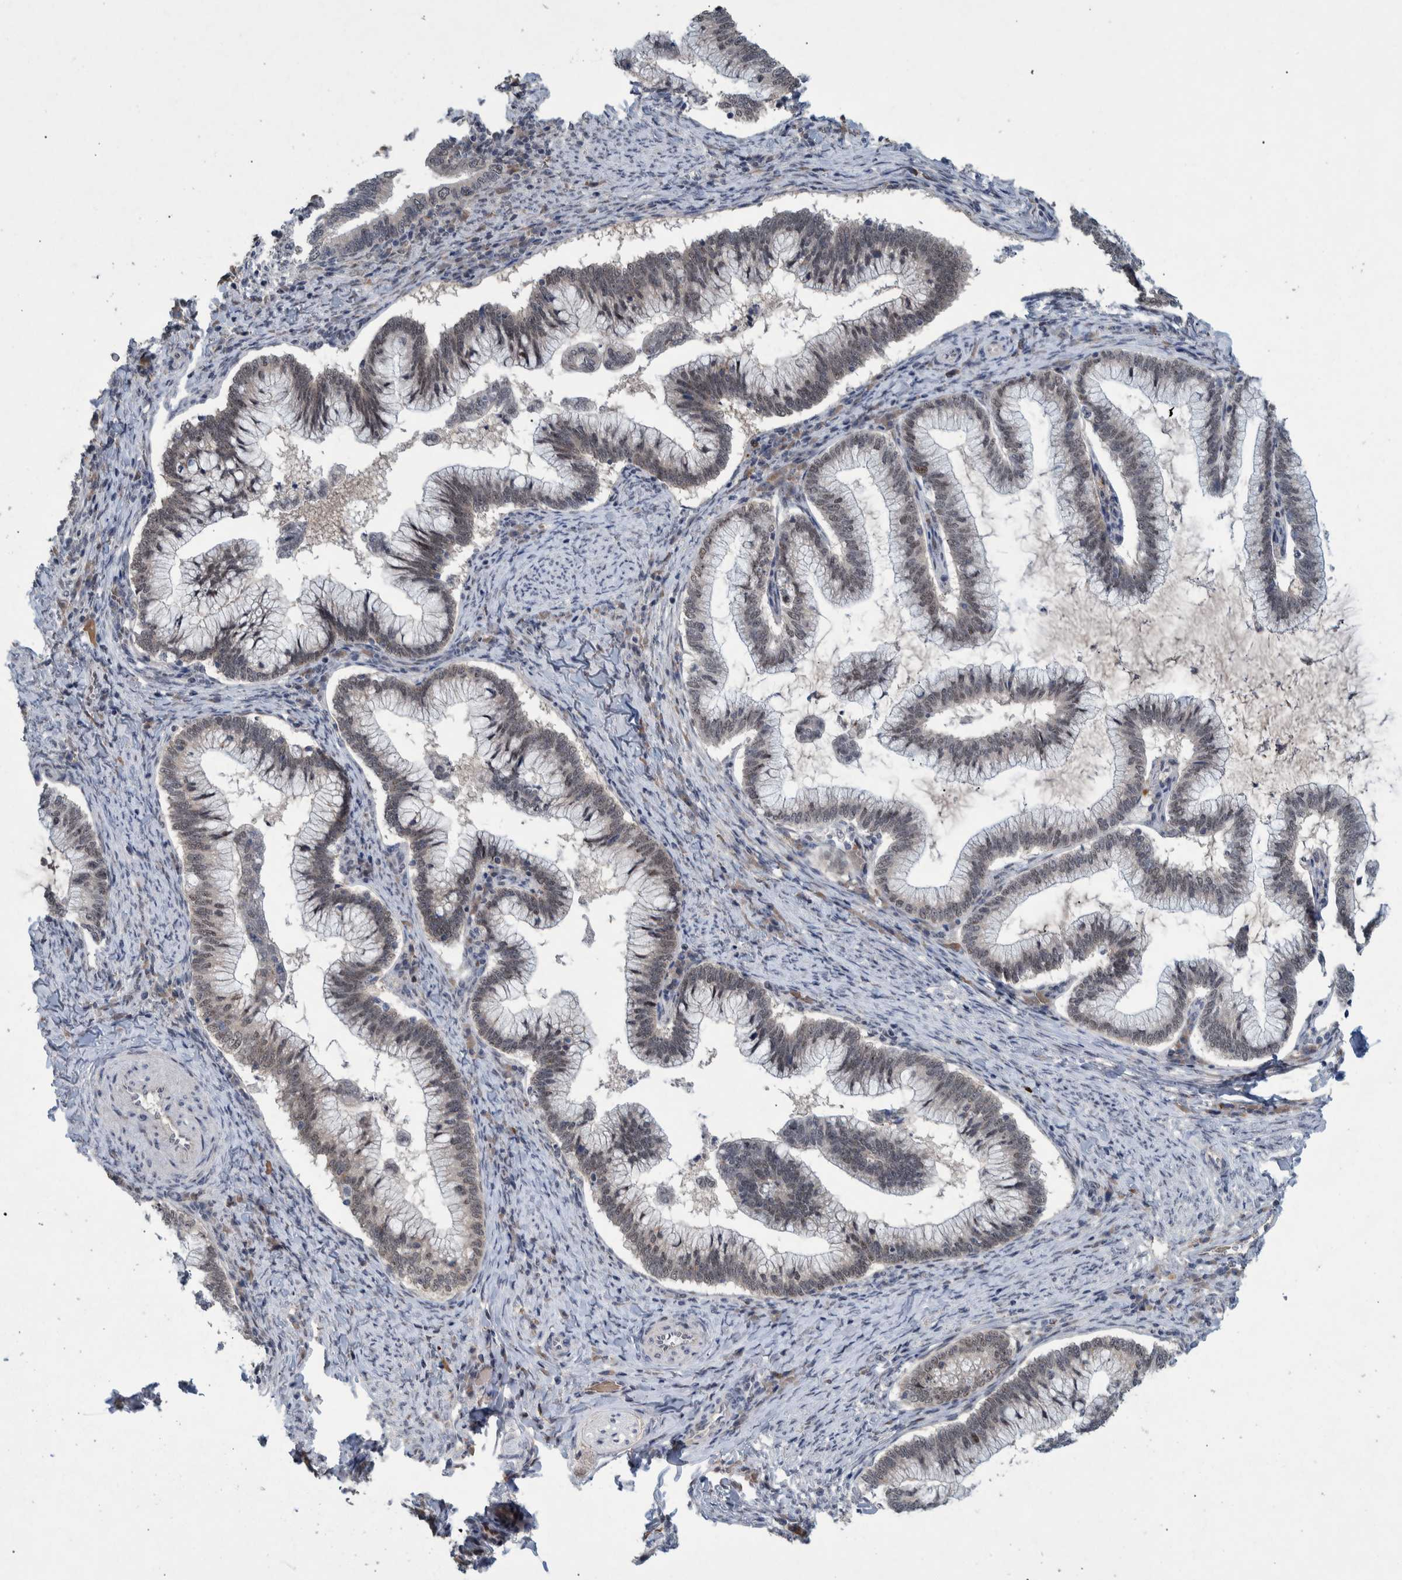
{"staining": {"intensity": "weak", "quantity": "<25%", "location": "nuclear"}, "tissue": "cervical cancer", "cell_type": "Tumor cells", "image_type": "cancer", "snomed": [{"axis": "morphology", "description": "Adenocarcinoma, NOS"}, {"axis": "topography", "description": "Cervix"}], "caption": "A photomicrograph of human cervical adenocarcinoma is negative for staining in tumor cells.", "gene": "ESRP1", "patient": {"sex": "female", "age": 36}}